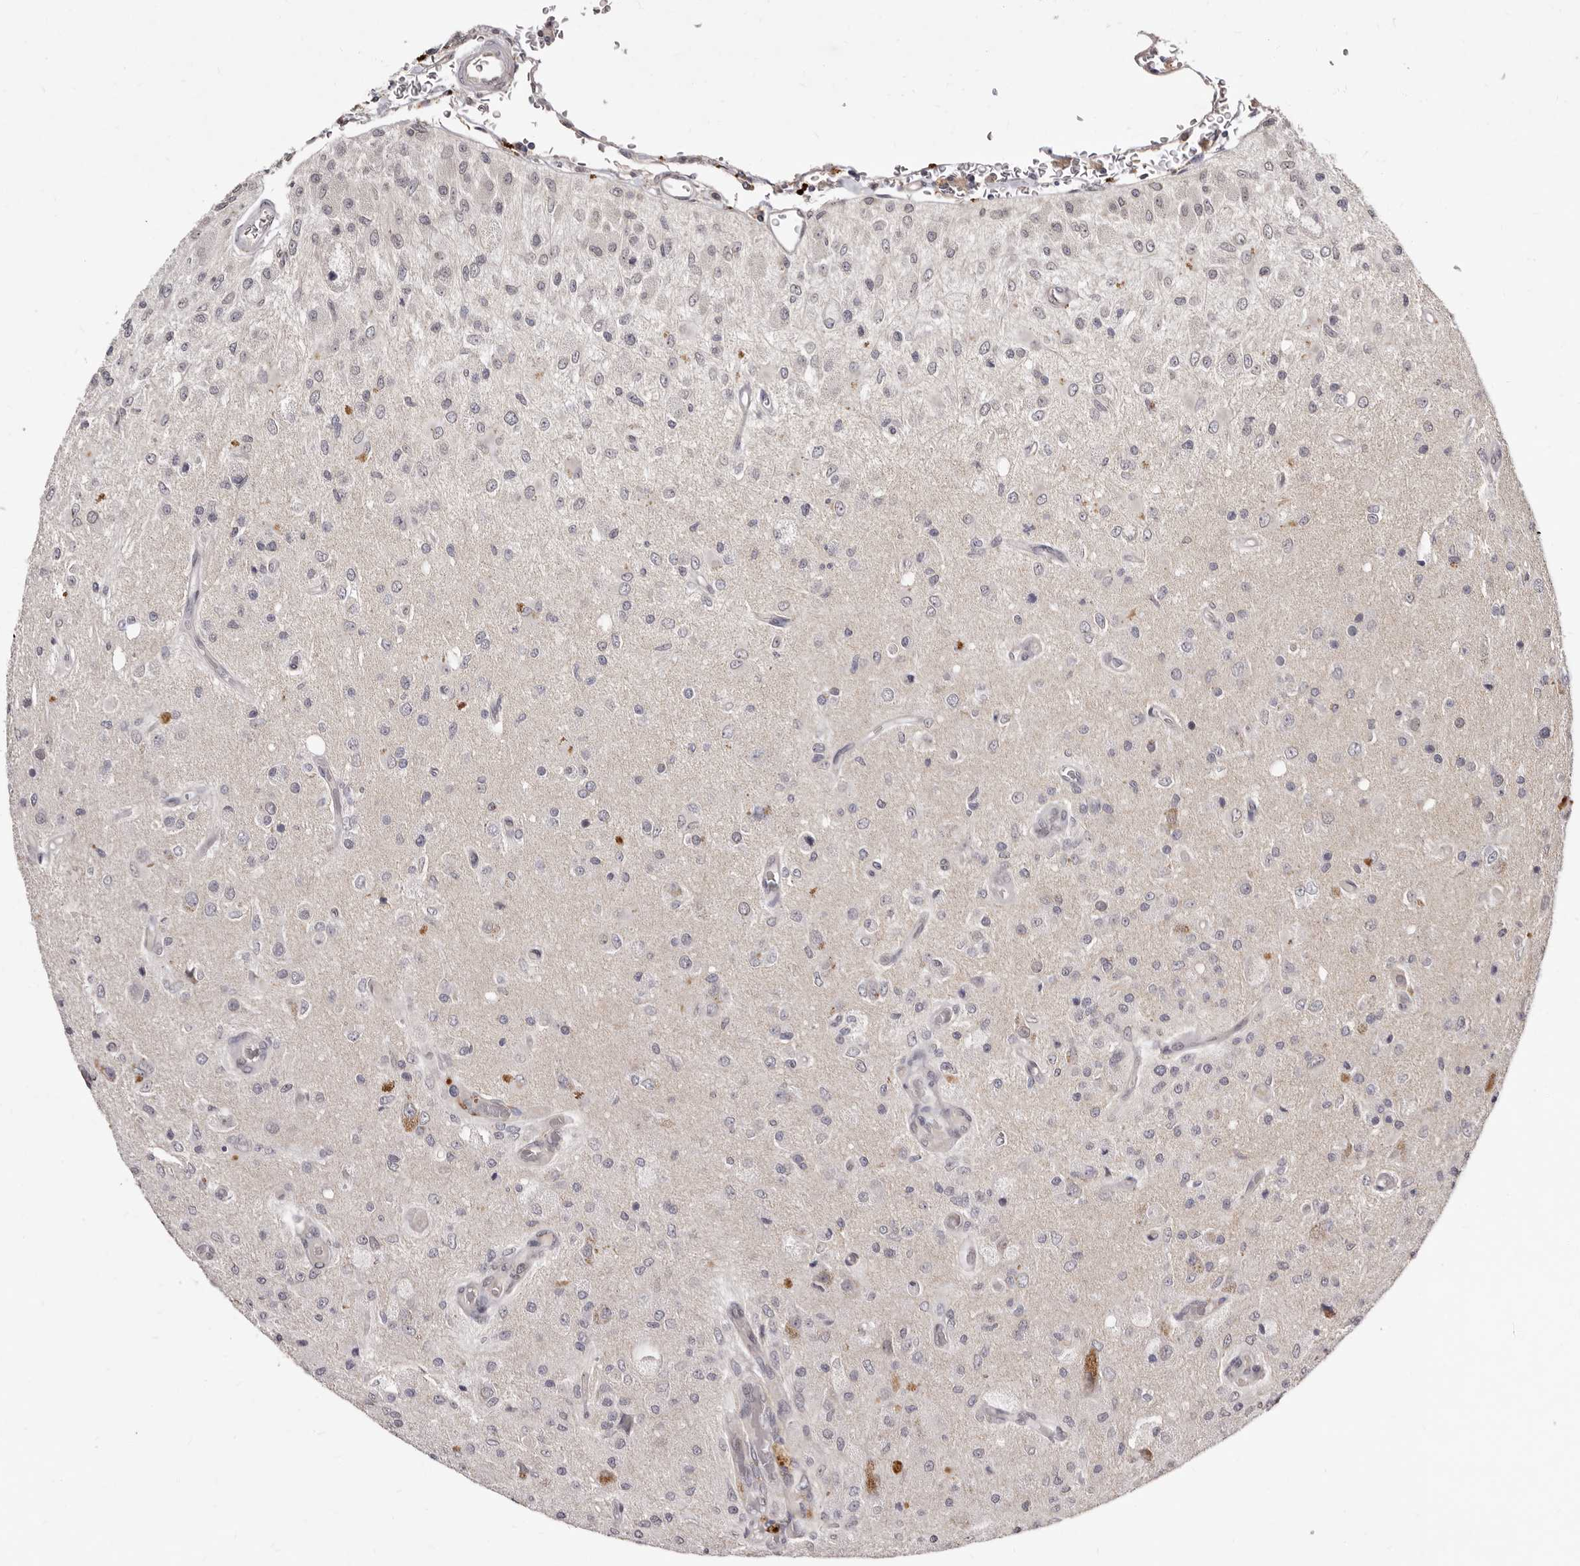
{"staining": {"intensity": "weak", "quantity": "25%-75%", "location": "nuclear"}, "tissue": "glioma", "cell_type": "Tumor cells", "image_type": "cancer", "snomed": [{"axis": "morphology", "description": "Normal tissue, NOS"}, {"axis": "morphology", "description": "Glioma, malignant, High grade"}, {"axis": "topography", "description": "Cerebral cortex"}], "caption": "Approximately 25%-75% of tumor cells in human malignant high-grade glioma demonstrate weak nuclear protein positivity as visualized by brown immunohistochemical staining.", "gene": "LCORL", "patient": {"sex": "male", "age": 77}}